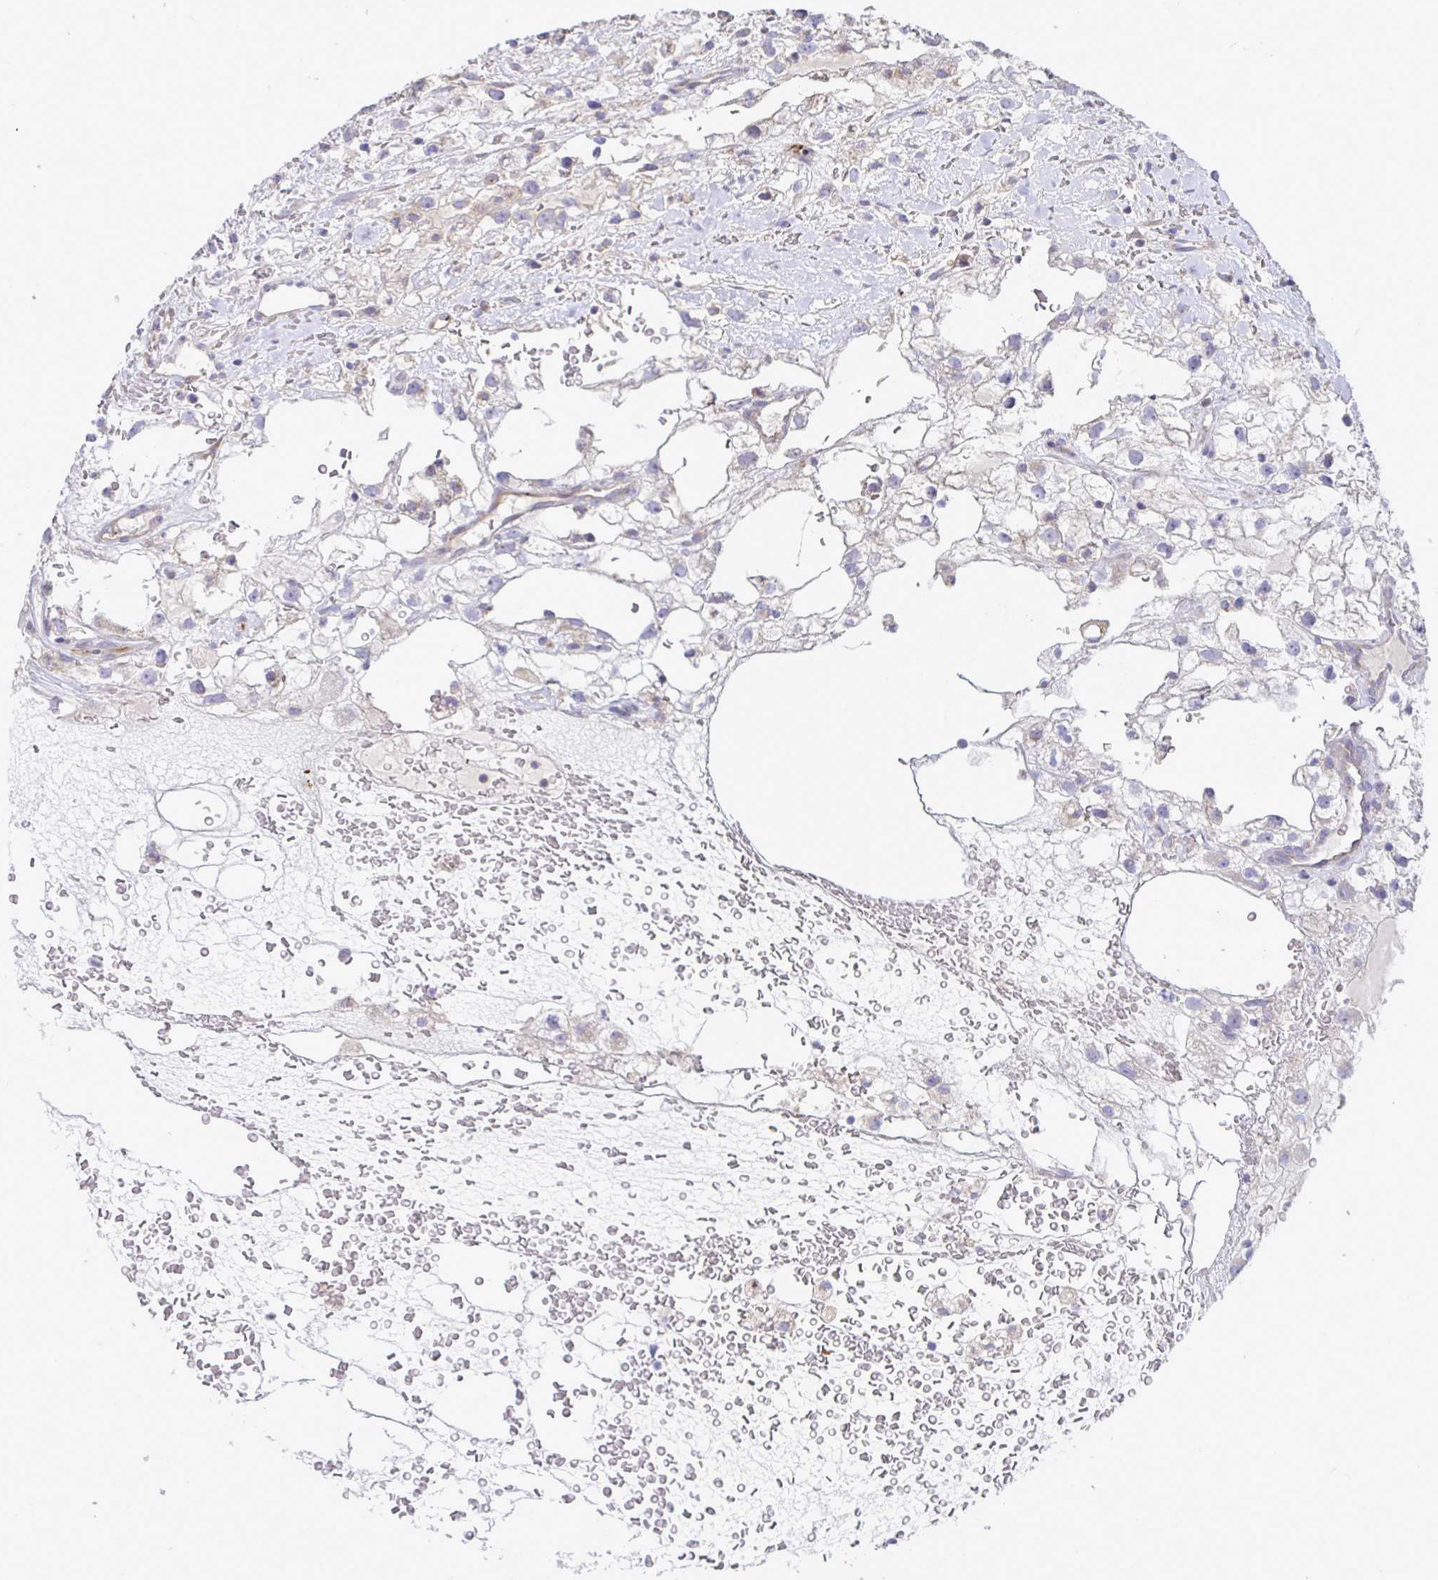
{"staining": {"intensity": "negative", "quantity": "none", "location": "none"}, "tissue": "renal cancer", "cell_type": "Tumor cells", "image_type": "cancer", "snomed": [{"axis": "morphology", "description": "Adenocarcinoma, NOS"}, {"axis": "topography", "description": "Kidney"}], "caption": "Photomicrograph shows no protein positivity in tumor cells of renal cancer tissue.", "gene": "IL37", "patient": {"sex": "male", "age": 59}}